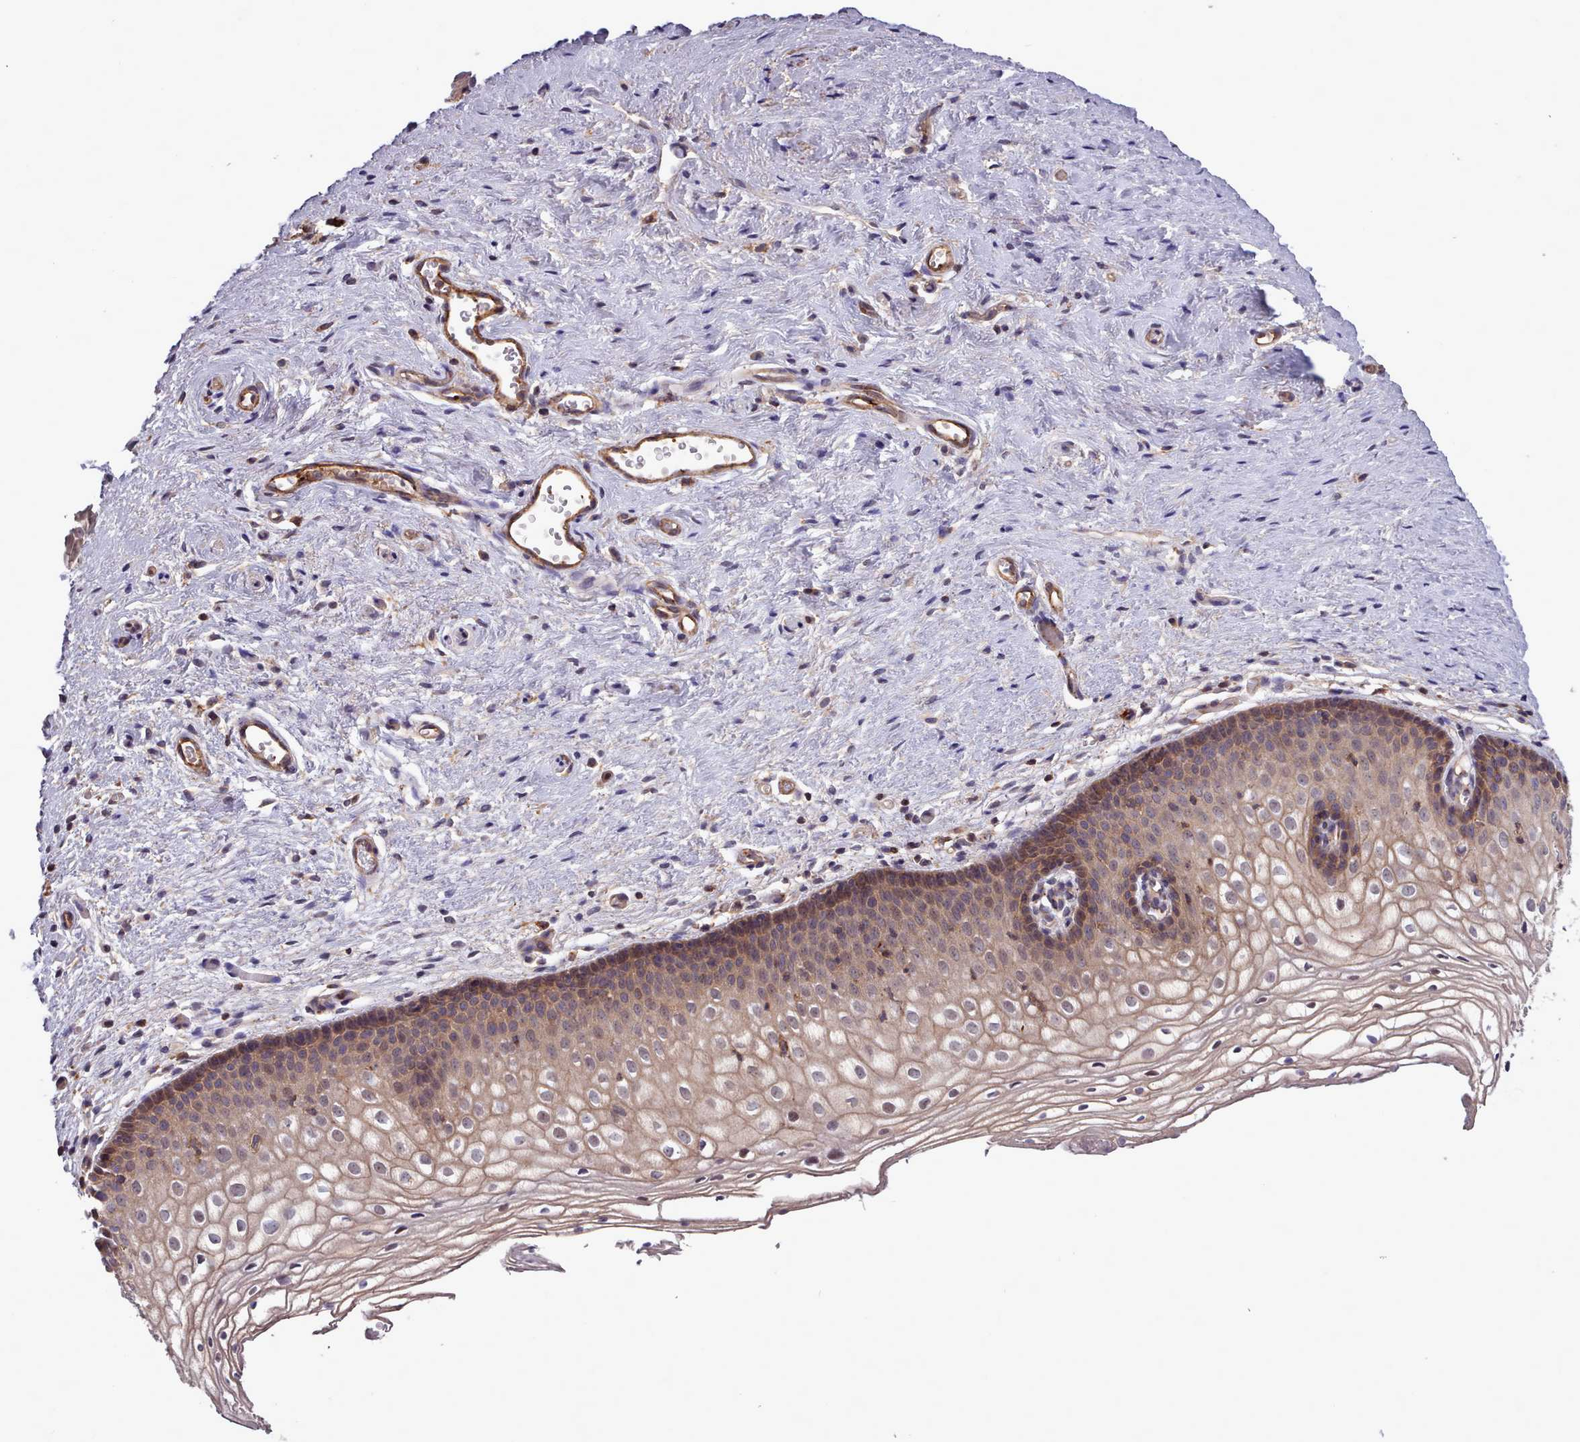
{"staining": {"intensity": "weak", "quantity": "25%-75%", "location": "cytoplasmic/membranous"}, "tissue": "vagina", "cell_type": "Squamous epithelial cells", "image_type": "normal", "snomed": [{"axis": "morphology", "description": "Normal tissue, NOS"}, {"axis": "topography", "description": "Vagina"}], "caption": "A brown stain shows weak cytoplasmic/membranous expression of a protein in squamous epithelial cells of normal human vagina. Immunohistochemistry (ihc) stains the protein in brown and the nuclei are stained blue.", "gene": "STUB1", "patient": {"sex": "female", "age": 60}}